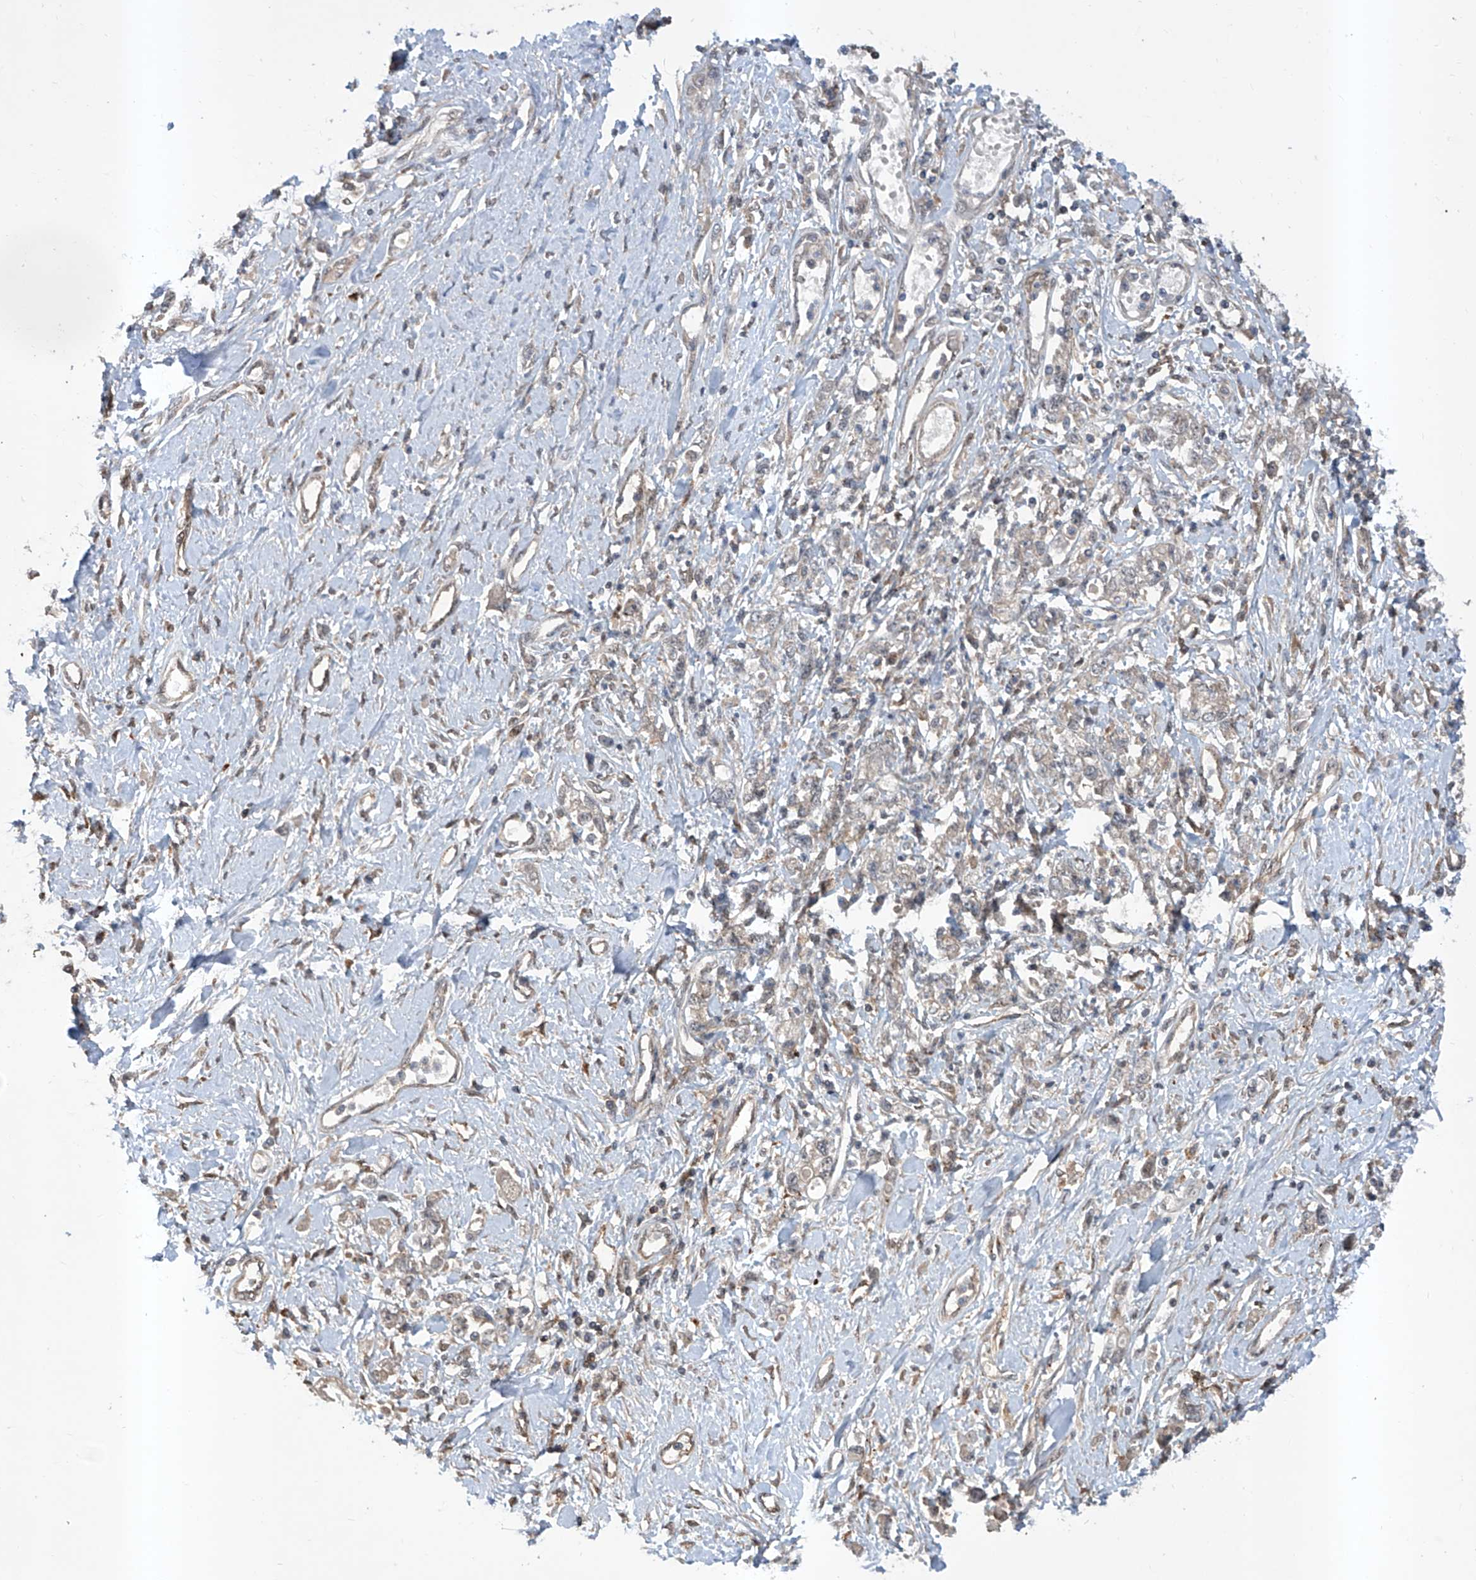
{"staining": {"intensity": "weak", "quantity": "<25%", "location": "cytoplasmic/membranous"}, "tissue": "stomach cancer", "cell_type": "Tumor cells", "image_type": "cancer", "snomed": [{"axis": "morphology", "description": "Adenocarcinoma, NOS"}, {"axis": "topography", "description": "Stomach"}], "caption": "This photomicrograph is of stomach cancer stained with IHC to label a protein in brown with the nuclei are counter-stained blue. There is no expression in tumor cells.", "gene": "HOXC8", "patient": {"sex": "female", "age": 76}}